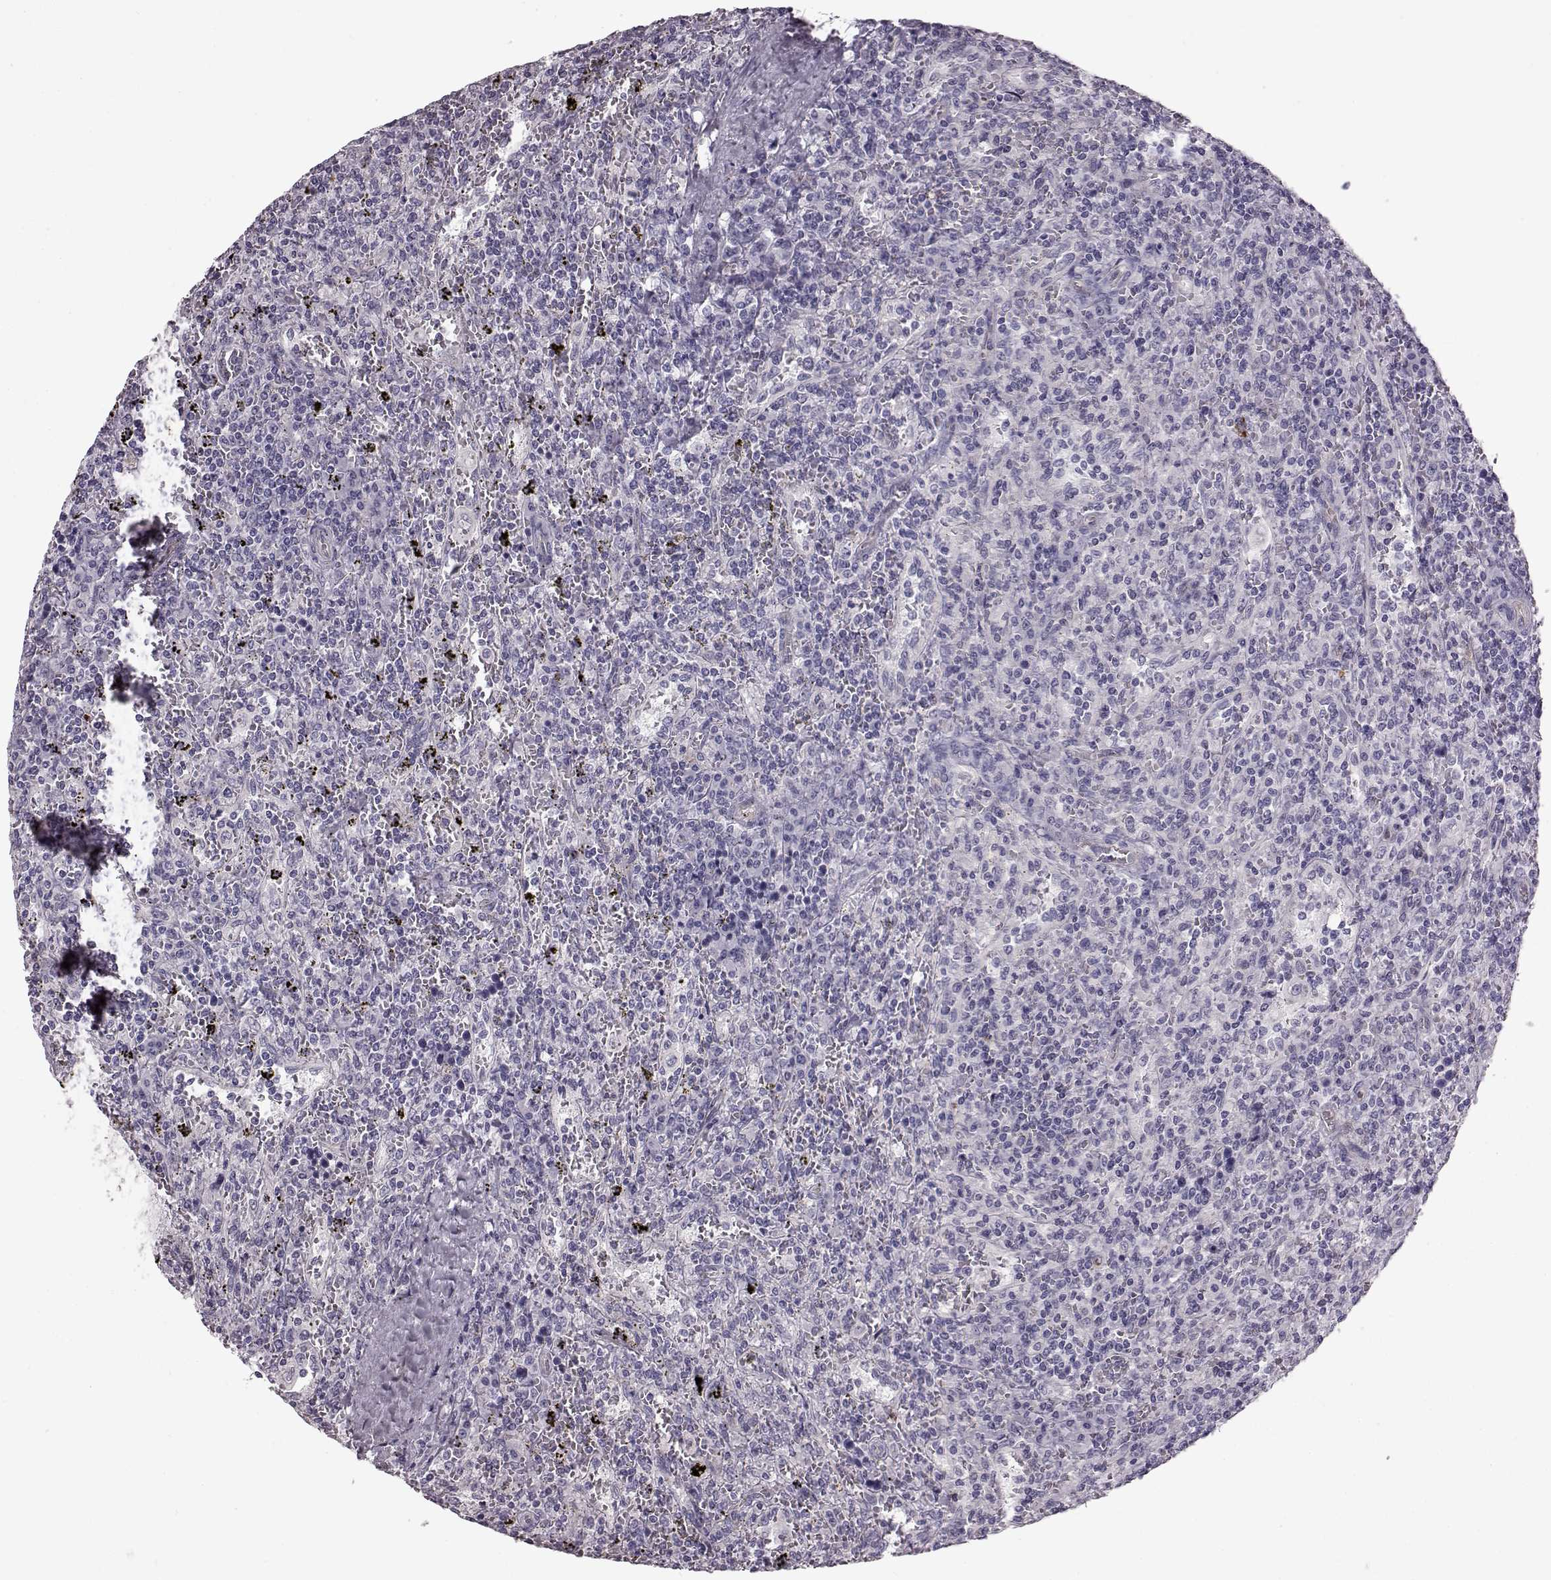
{"staining": {"intensity": "negative", "quantity": "none", "location": "none"}, "tissue": "lymphoma", "cell_type": "Tumor cells", "image_type": "cancer", "snomed": [{"axis": "morphology", "description": "Malignant lymphoma, non-Hodgkin's type, Low grade"}, {"axis": "topography", "description": "Spleen"}], "caption": "Immunohistochemistry of lymphoma reveals no staining in tumor cells.", "gene": "SNTG1", "patient": {"sex": "male", "age": 62}}